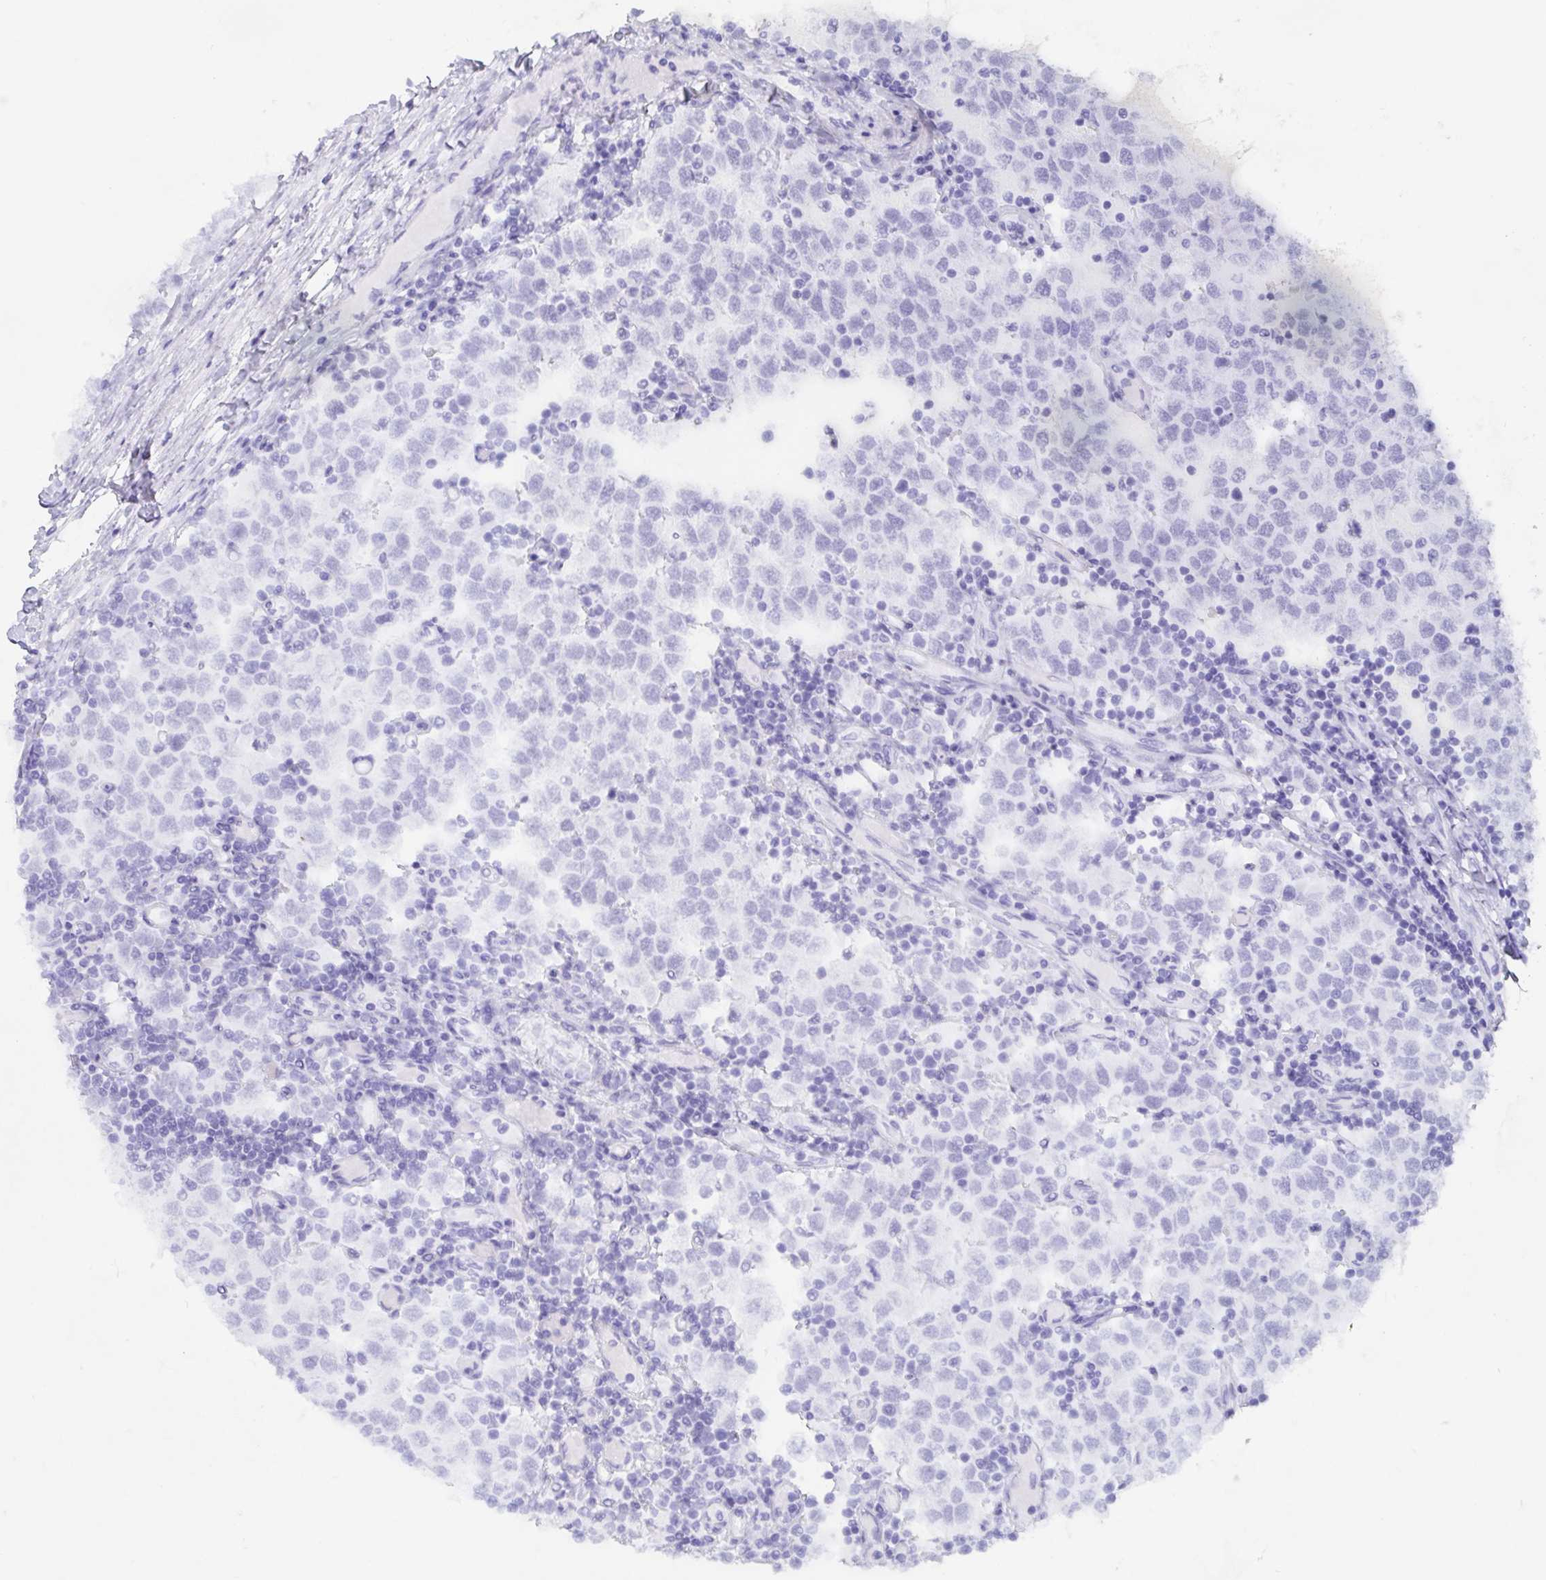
{"staining": {"intensity": "negative", "quantity": "none", "location": "none"}, "tissue": "testis cancer", "cell_type": "Tumor cells", "image_type": "cancer", "snomed": [{"axis": "morphology", "description": "Seminoma, NOS"}, {"axis": "topography", "description": "Testis"}], "caption": "High power microscopy micrograph of an immunohistochemistry photomicrograph of seminoma (testis), revealing no significant expression in tumor cells.", "gene": "AGFG2", "patient": {"sex": "male", "age": 34}}